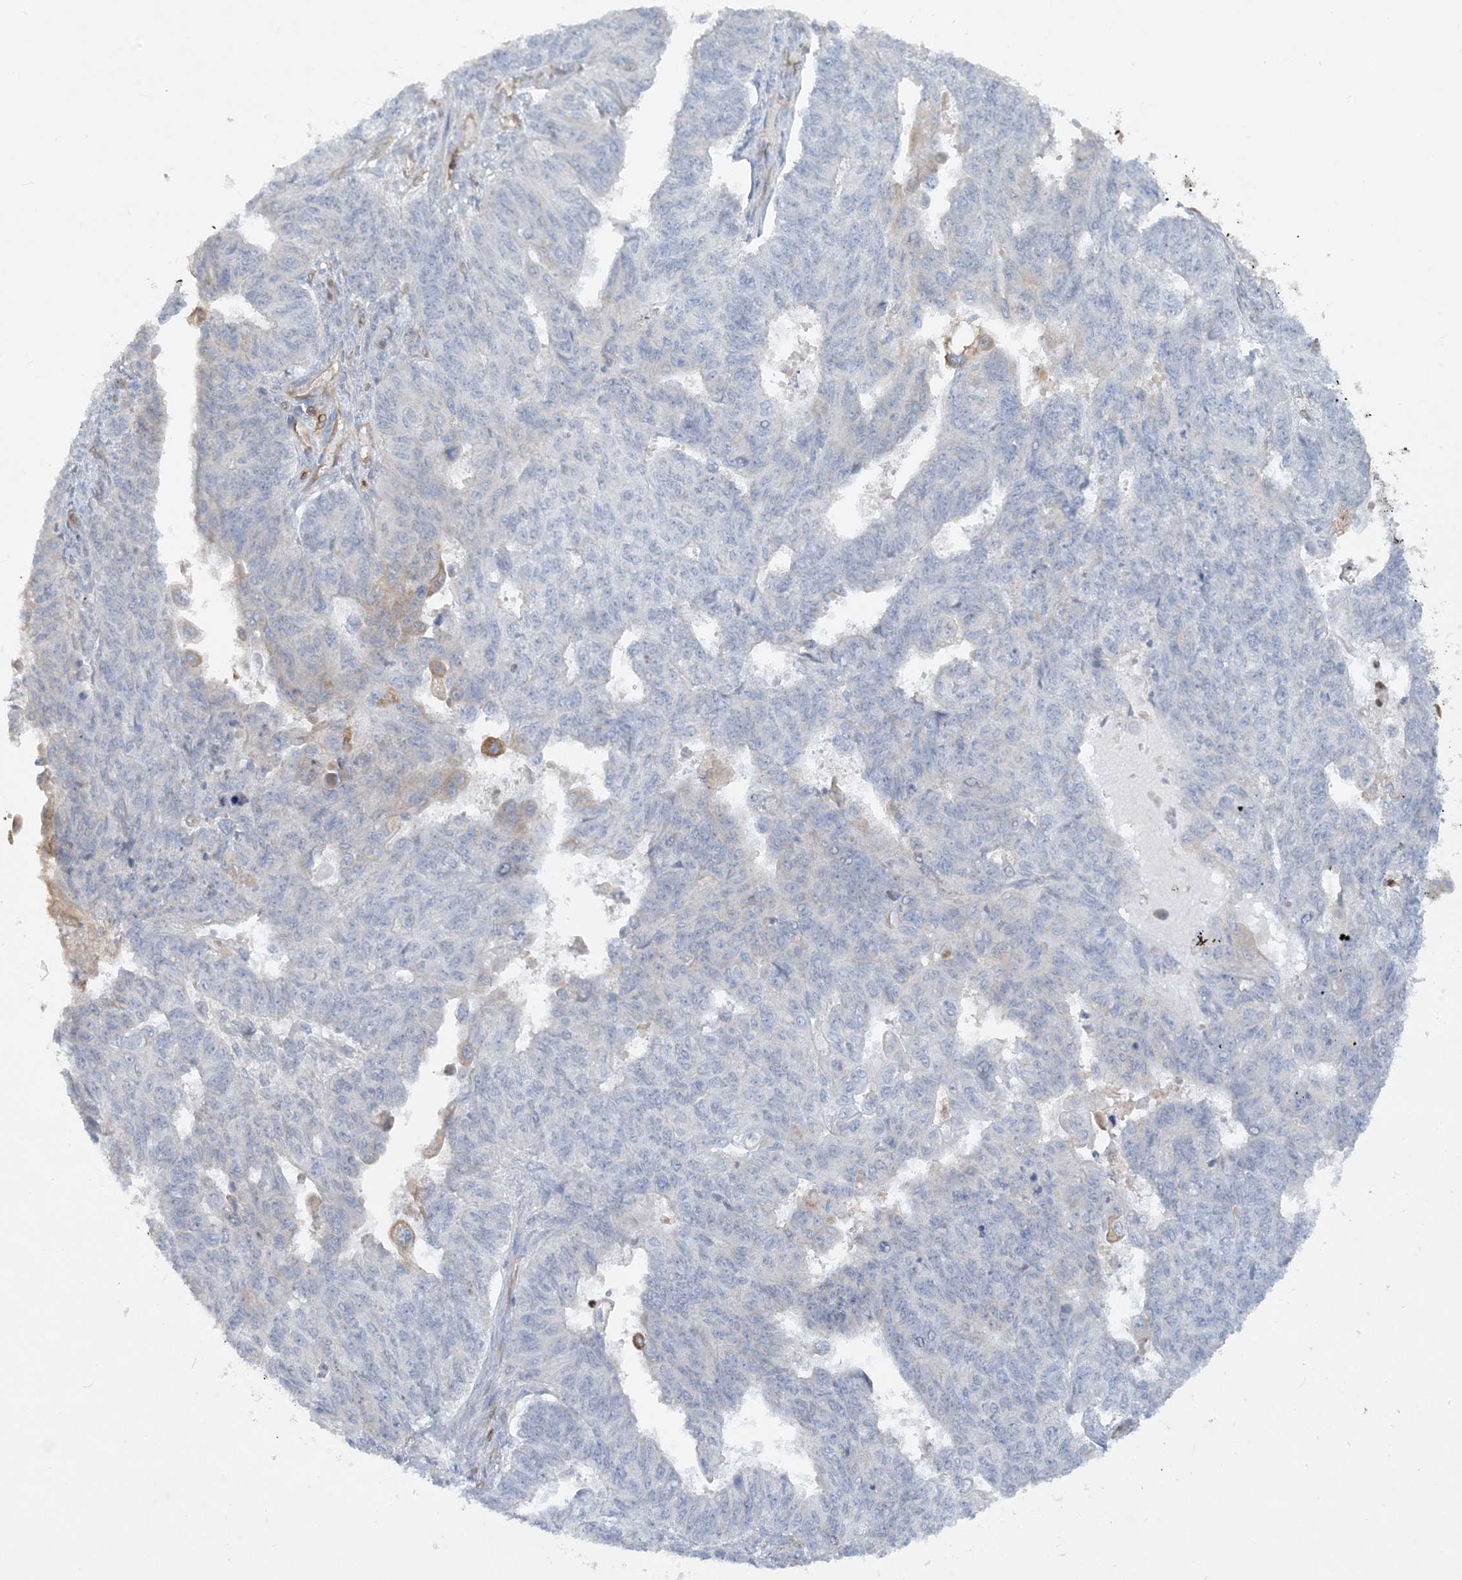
{"staining": {"intensity": "negative", "quantity": "none", "location": "none"}, "tissue": "endometrial cancer", "cell_type": "Tumor cells", "image_type": "cancer", "snomed": [{"axis": "morphology", "description": "Adenocarcinoma, NOS"}, {"axis": "topography", "description": "Endometrium"}], "caption": "The histopathology image shows no staining of tumor cells in endometrial adenocarcinoma.", "gene": "HLA-E", "patient": {"sex": "female", "age": 32}}